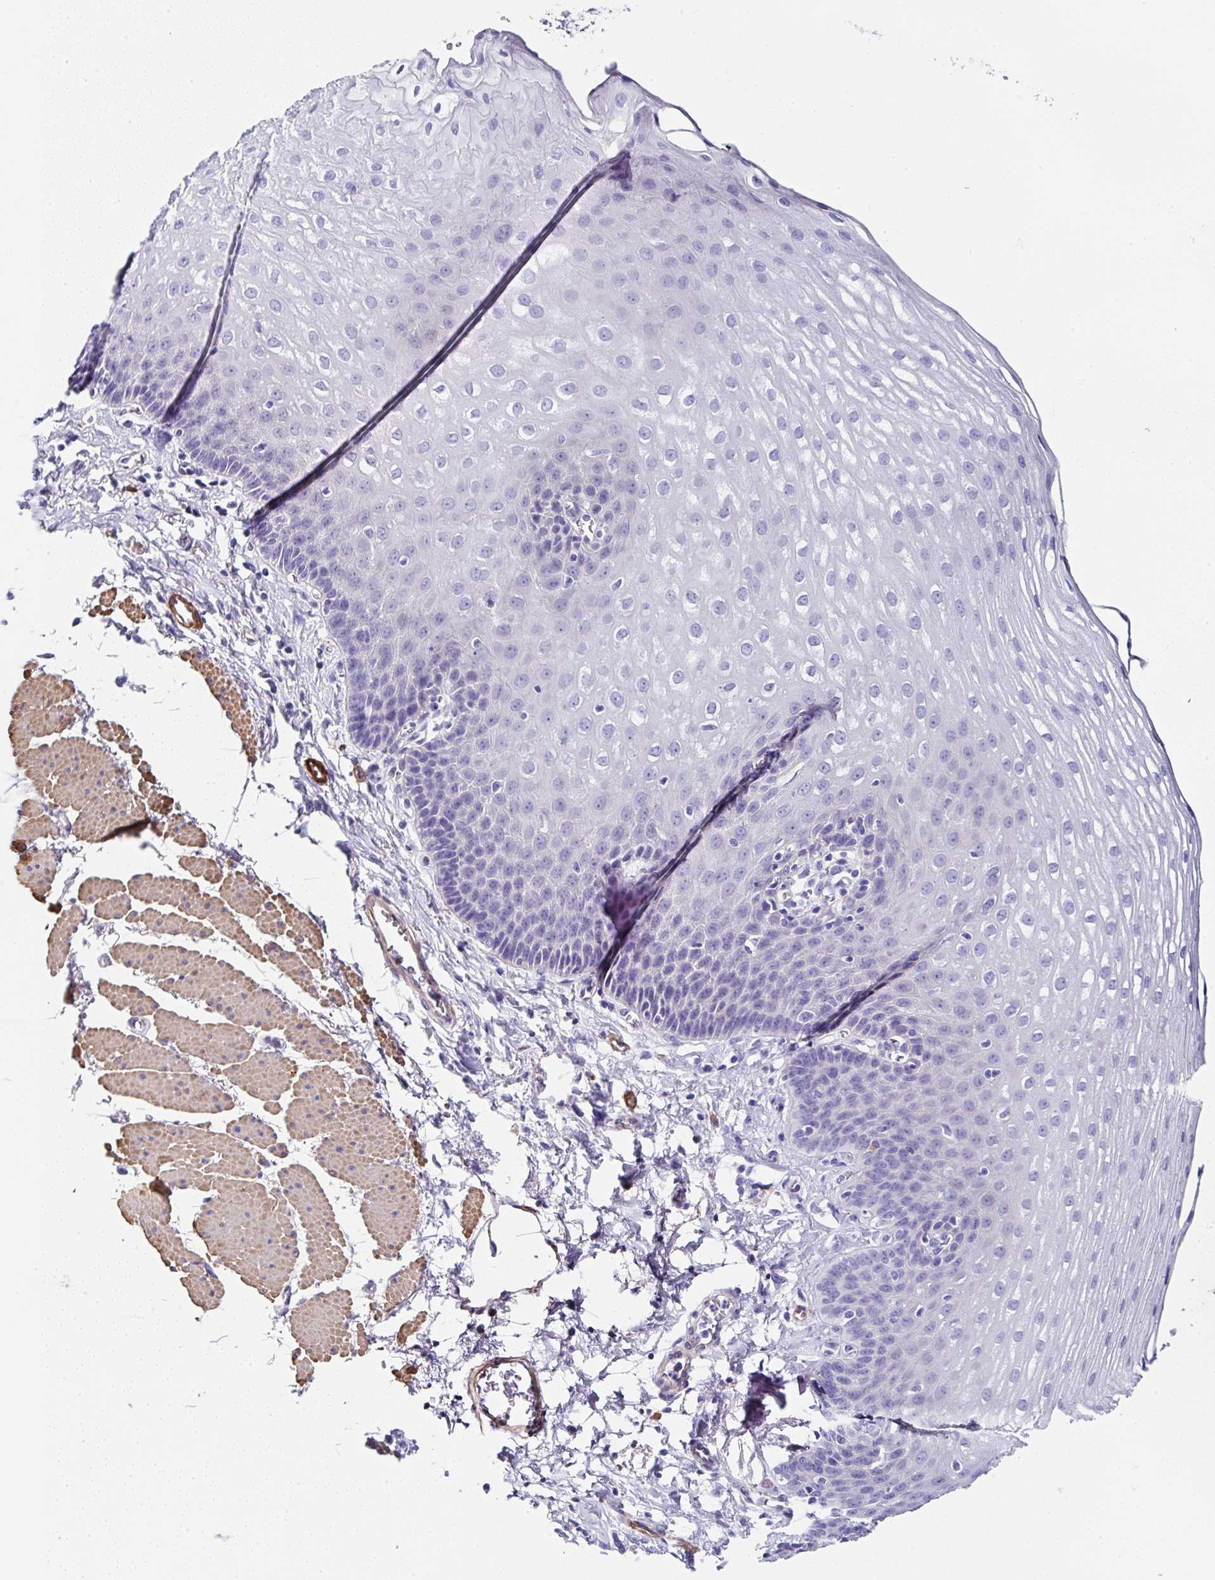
{"staining": {"intensity": "negative", "quantity": "none", "location": "none"}, "tissue": "esophagus", "cell_type": "Squamous epithelial cells", "image_type": "normal", "snomed": [{"axis": "morphology", "description": "Normal tissue, NOS"}, {"axis": "topography", "description": "Esophagus"}], "caption": "The micrograph shows no staining of squamous epithelial cells in unremarkable esophagus. Brightfield microscopy of IHC stained with DAB (3,3'-diaminobenzidine) (brown) and hematoxylin (blue), captured at high magnification.", "gene": "PPFIA4", "patient": {"sex": "female", "age": 81}}